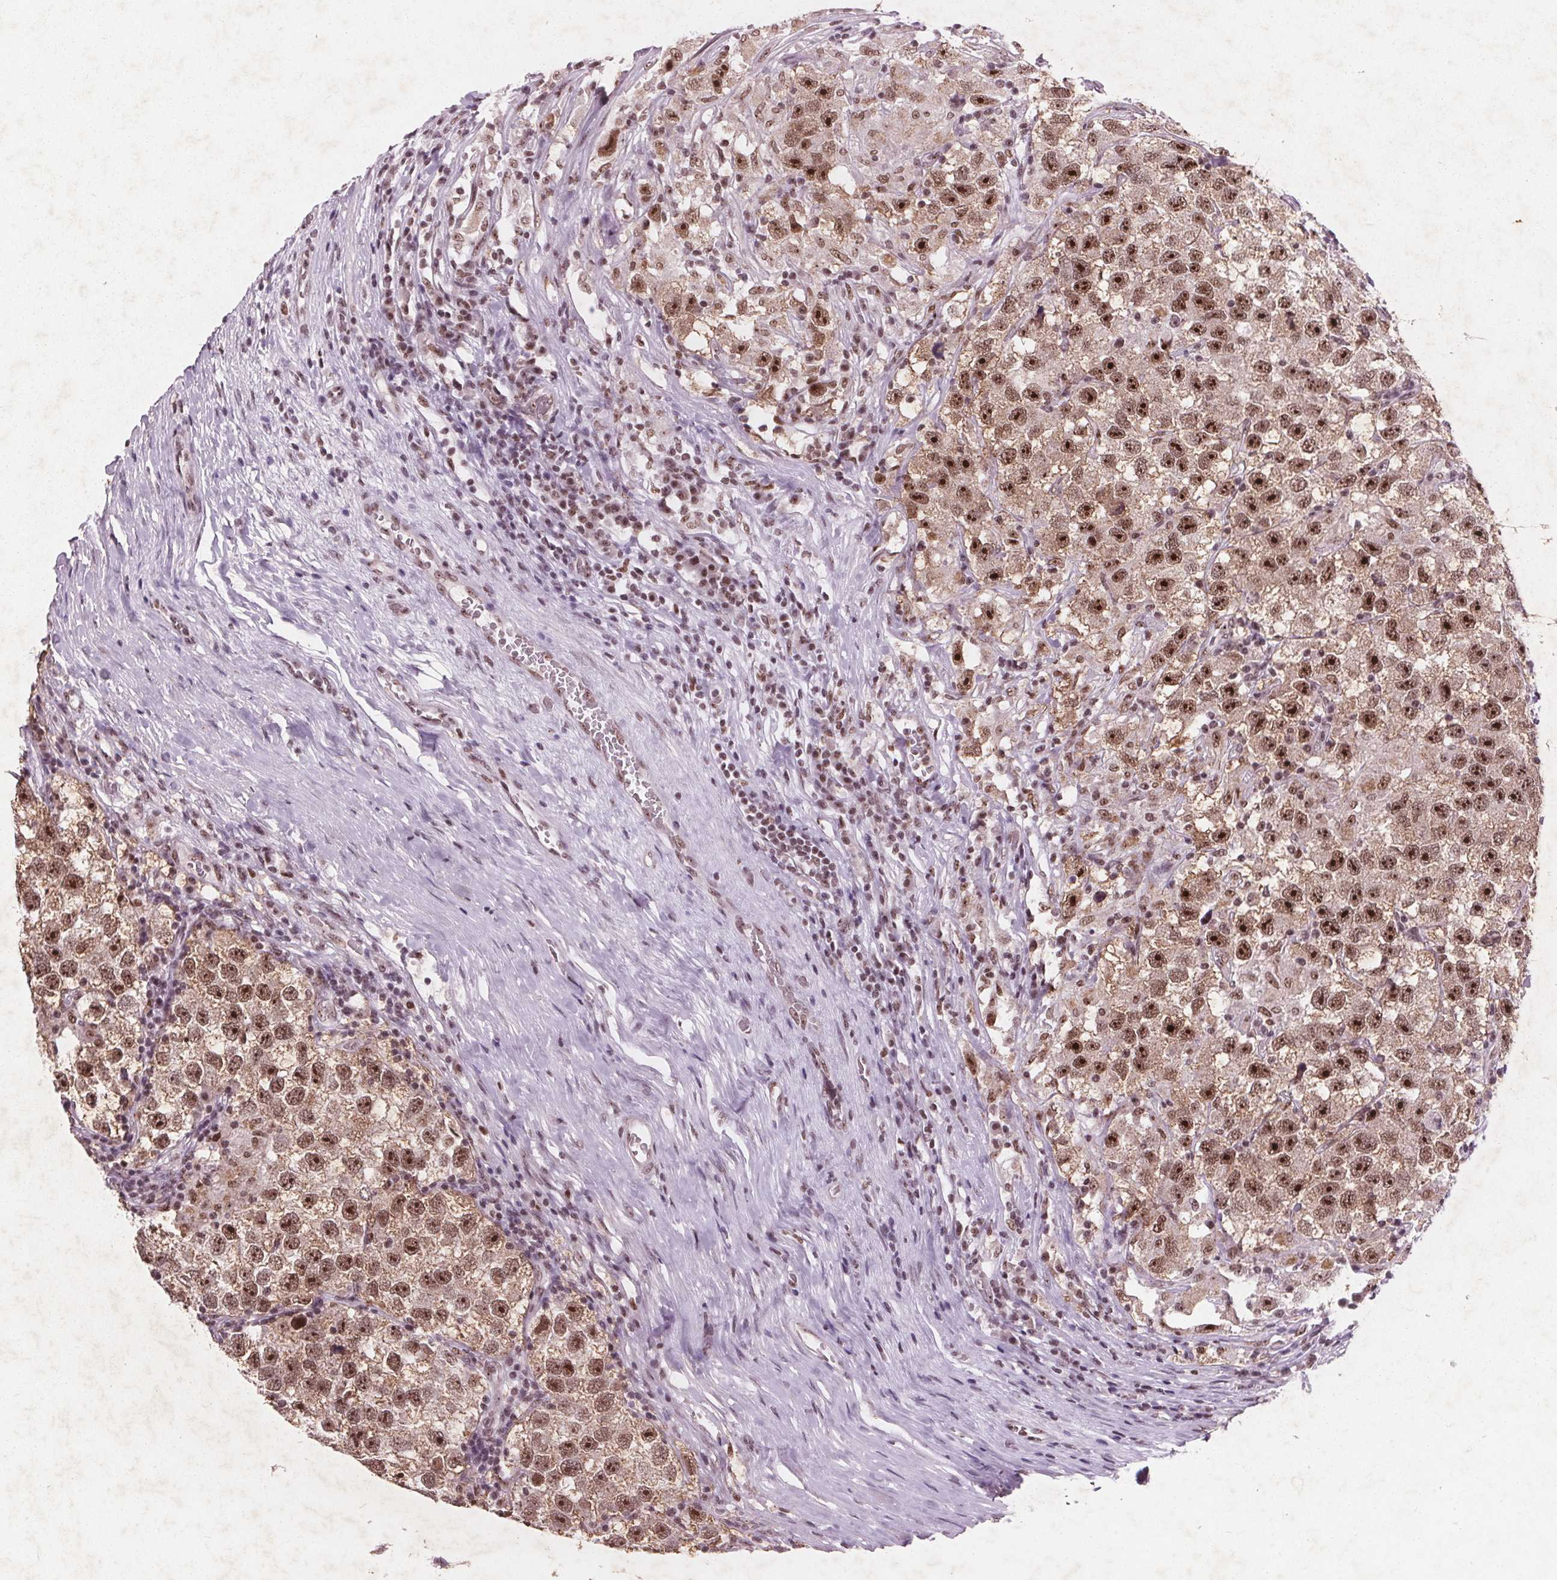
{"staining": {"intensity": "moderate", "quantity": ">75%", "location": "nuclear"}, "tissue": "testis cancer", "cell_type": "Tumor cells", "image_type": "cancer", "snomed": [{"axis": "morphology", "description": "Seminoma, NOS"}, {"axis": "topography", "description": "Testis"}], "caption": "IHC staining of seminoma (testis), which displays medium levels of moderate nuclear expression in about >75% of tumor cells indicating moderate nuclear protein staining. The staining was performed using DAB (3,3'-diaminobenzidine) (brown) for protein detection and nuclei were counterstained in hematoxylin (blue).", "gene": "RPS6KA2", "patient": {"sex": "male", "age": 26}}